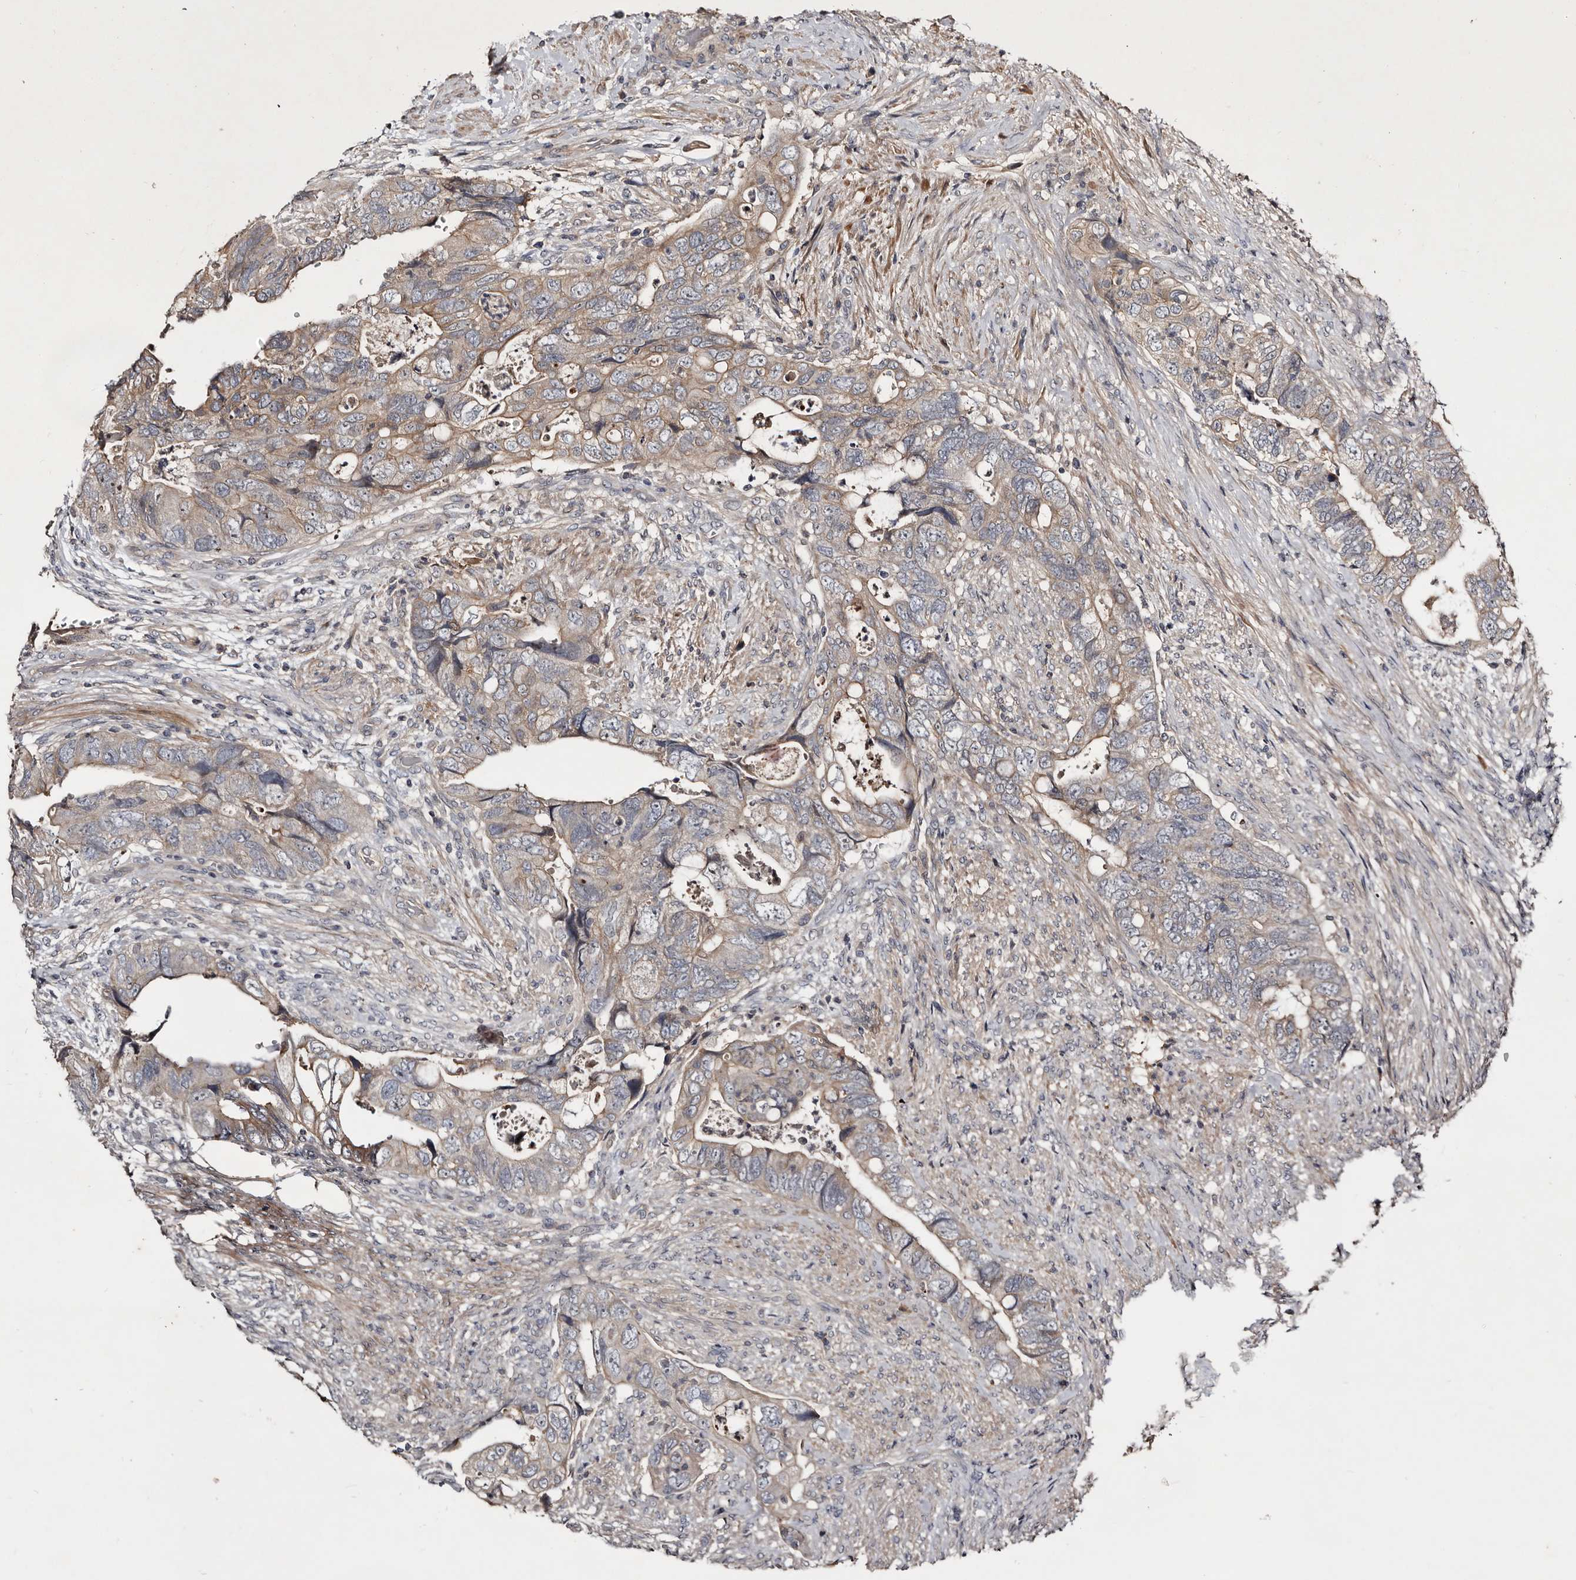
{"staining": {"intensity": "weak", "quantity": "25%-75%", "location": "cytoplasmic/membranous"}, "tissue": "colorectal cancer", "cell_type": "Tumor cells", "image_type": "cancer", "snomed": [{"axis": "morphology", "description": "Adenocarcinoma, NOS"}, {"axis": "topography", "description": "Rectum"}], "caption": "The micrograph exhibits immunohistochemical staining of colorectal cancer (adenocarcinoma). There is weak cytoplasmic/membranous expression is seen in approximately 25%-75% of tumor cells.", "gene": "TTC39A", "patient": {"sex": "male", "age": 63}}